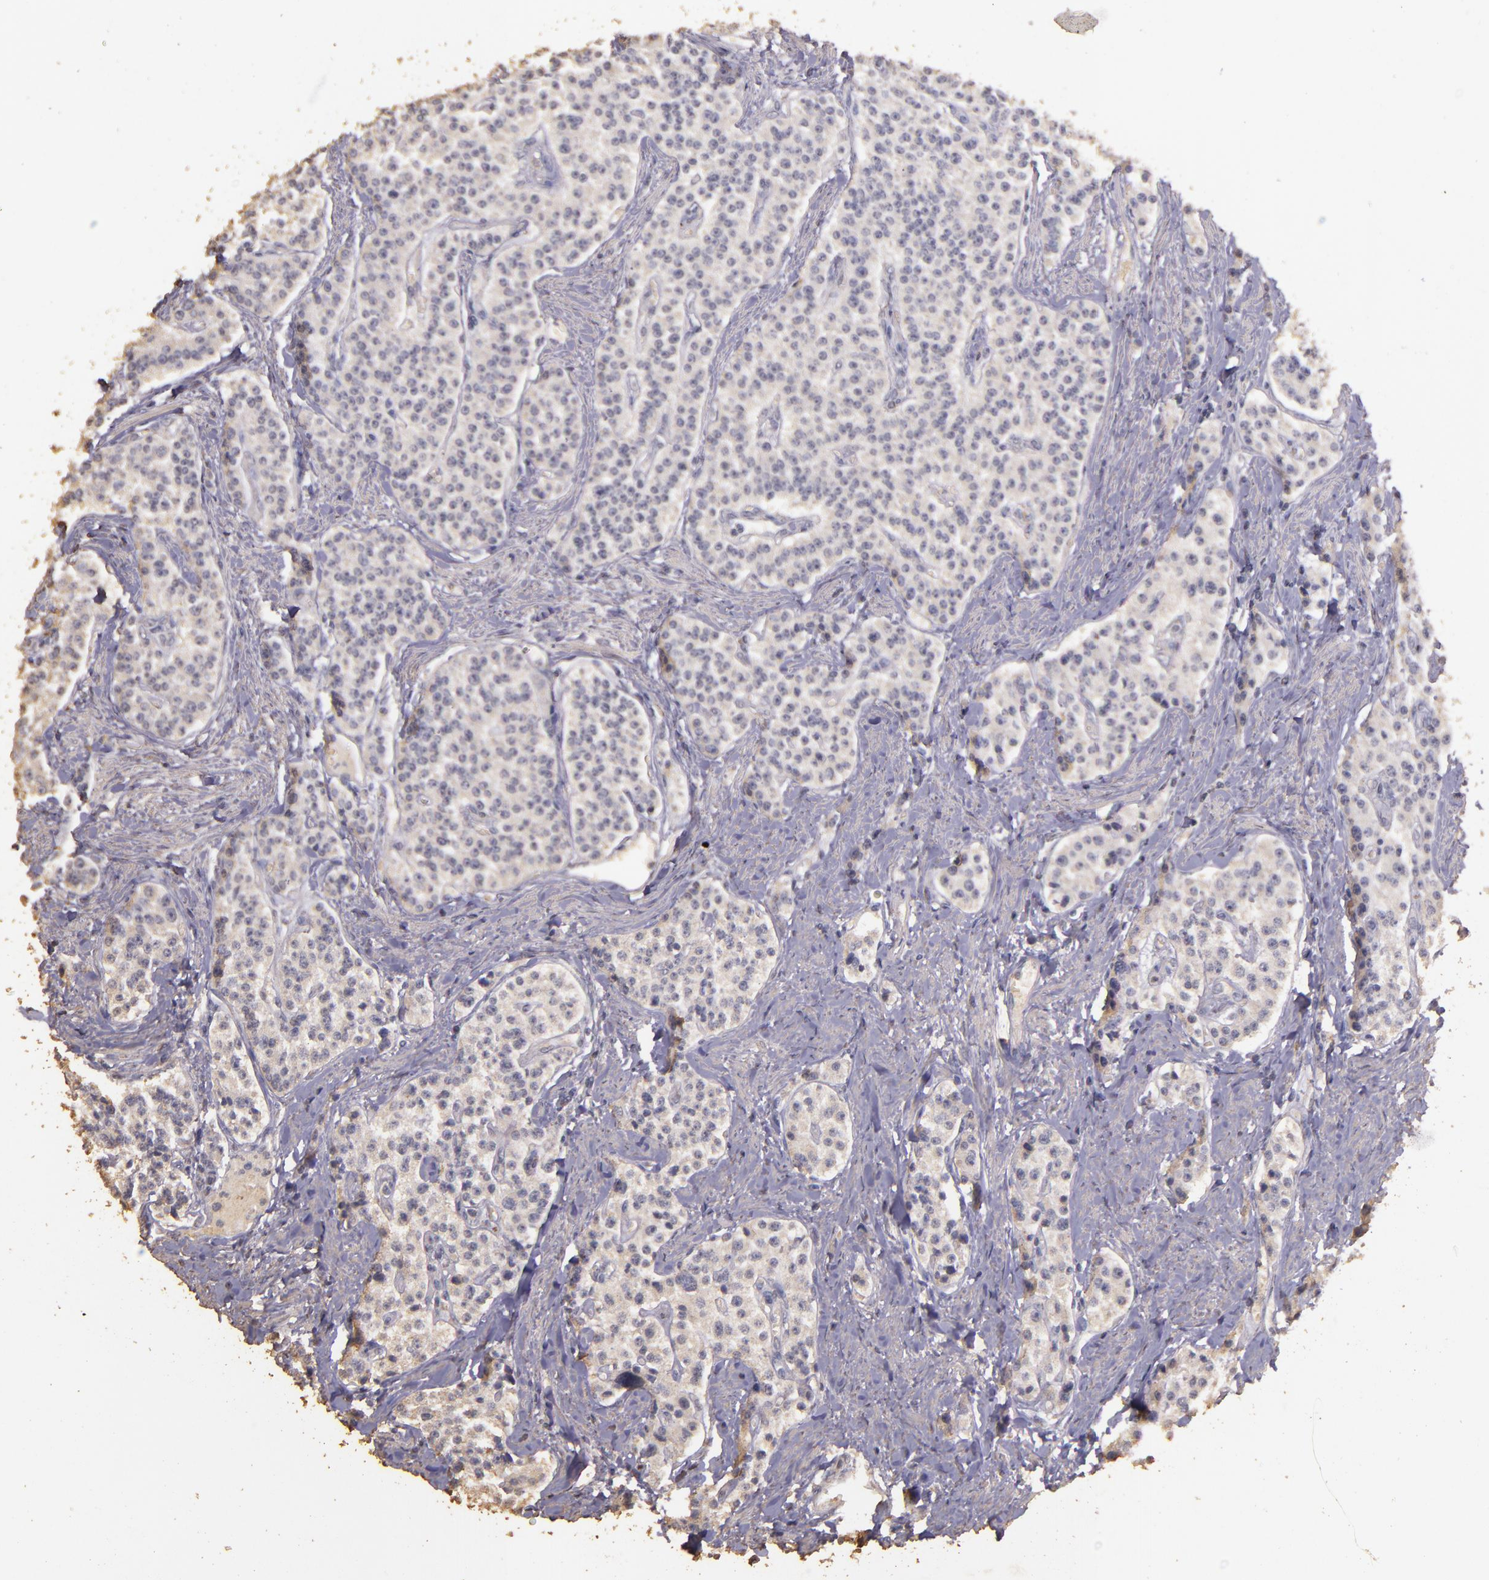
{"staining": {"intensity": "negative", "quantity": "none", "location": "none"}, "tissue": "carcinoid", "cell_type": "Tumor cells", "image_type": "cancer", "snomed": [{"axis": "morphology", "description": "Carcinoid, malignant, NOS"}, {"axis": "topography", "description": "Stomach"}], "caption": "The photomicrograph reveals no significant positivity in tumor cells of carcinoid (malignant).", "gene": "BCL2L13", "patient": {"sex": "female", "age": 76}}